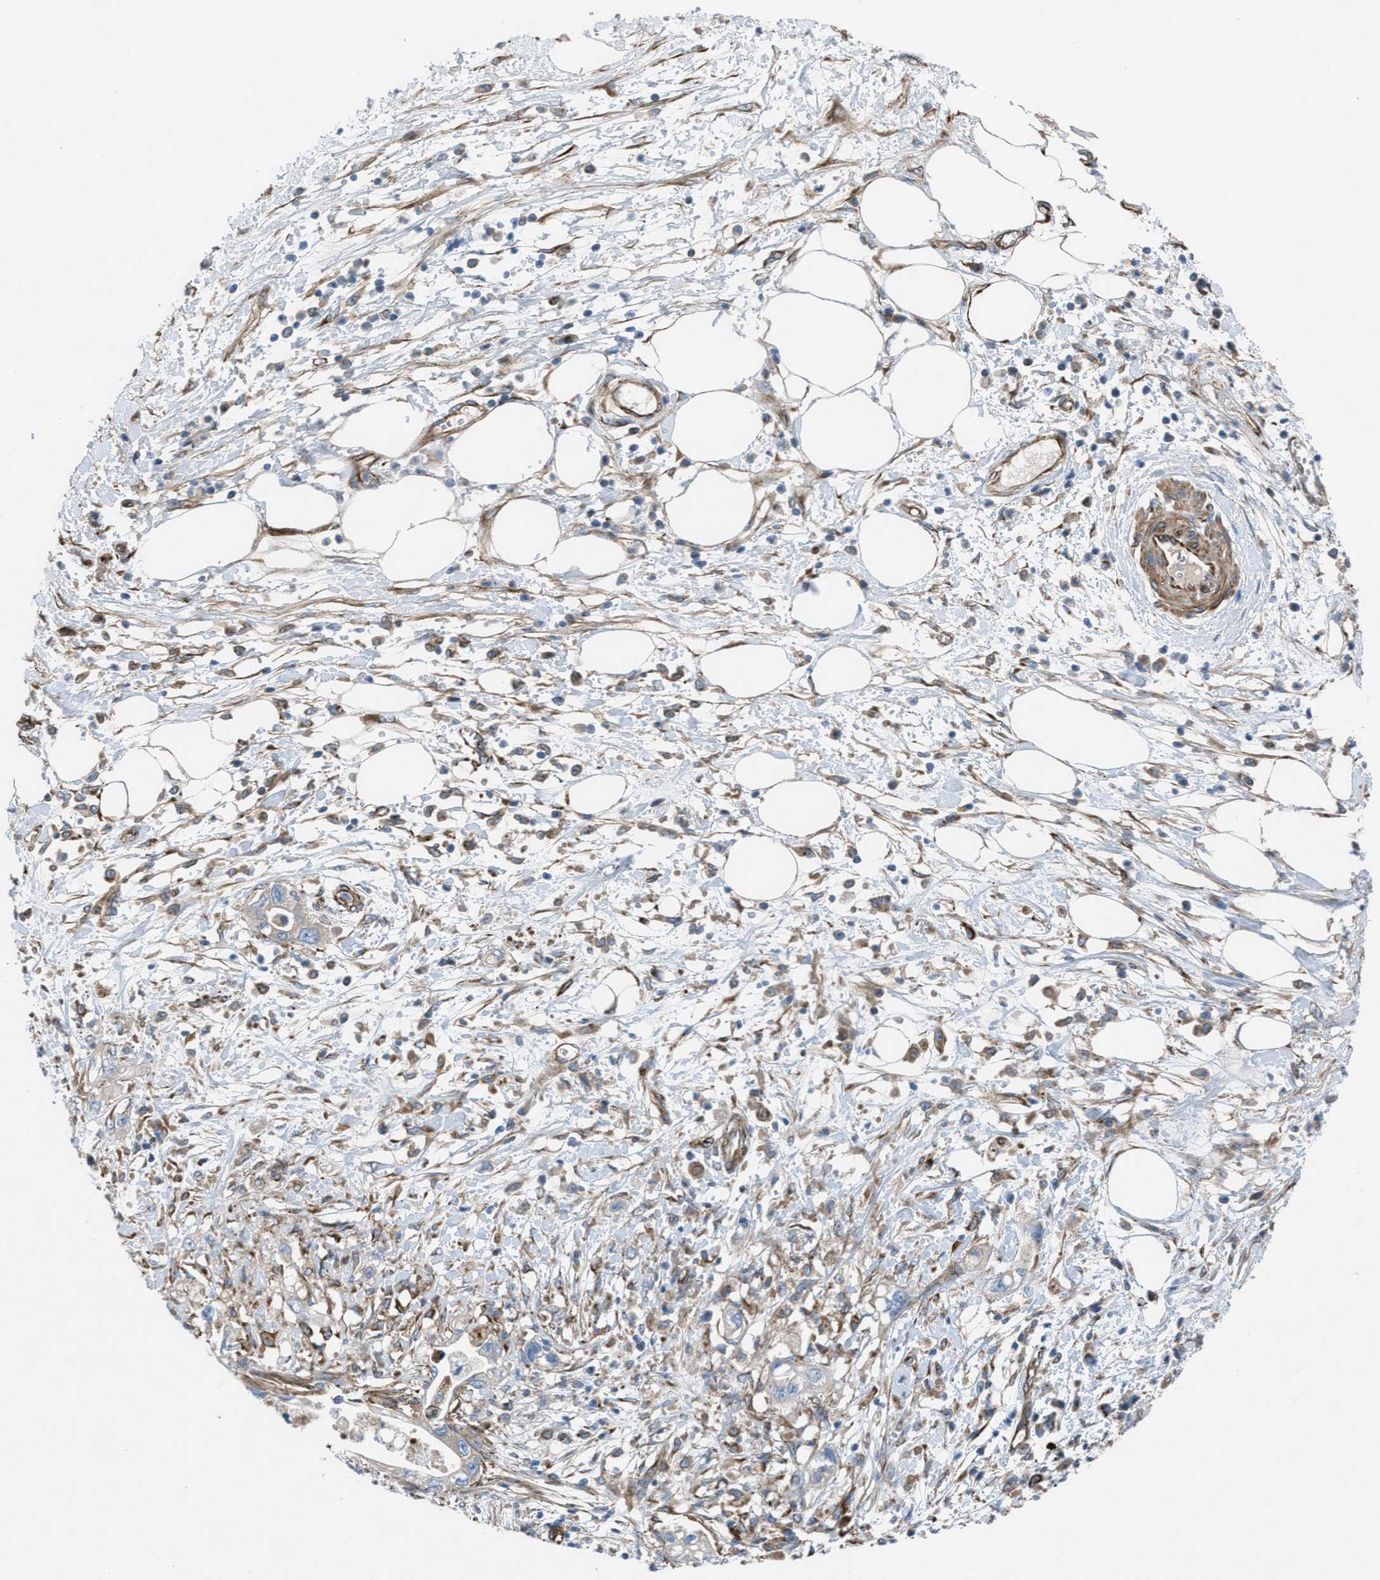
{"staining": {"intensity": "negative", "quantity": "none", "location": "none"}, "tissue": "pancreatic cancer", "cell_type": "Tumor cells", "image_type": "cancer", "snomed": [{"axis": "morphology", "description": "Adenocarcinoma, NOS"}, {"axis": "topography", "description": "Pancreas"}], "caption": "Tumor cells are negative for protein expression in human adenocarcinoma (pancreatic).", "gene": "SLC6A9", "patient": {"sex": "male", "age": 56}}